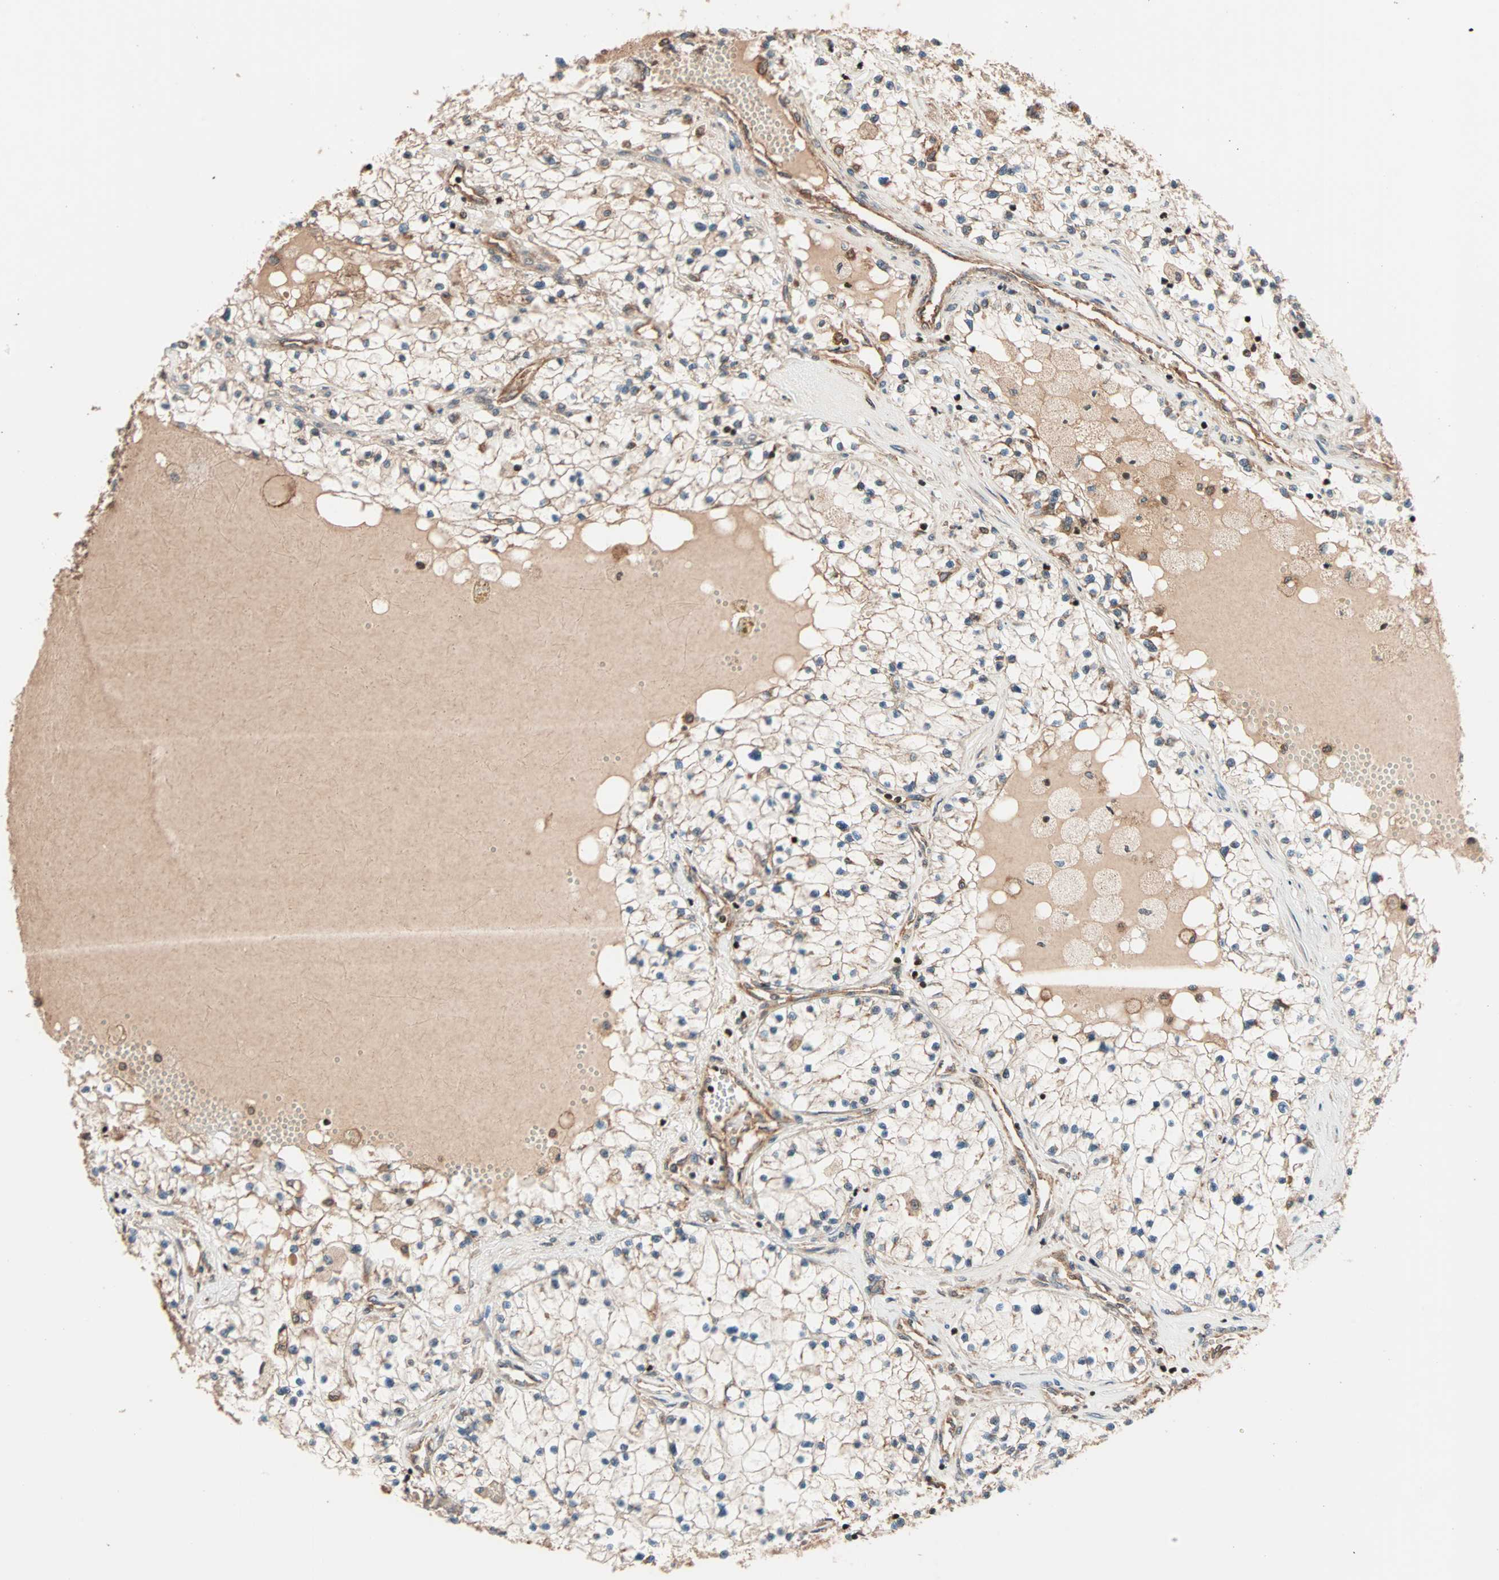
{"staining": {"intensity": "weak", "quantity": ">75%", "location": "cytoplasmic/membranous"}, "tissue": "renal cancer", "cell_type": "Tumor cells", "image_type": "cancer", "snomed": [{"axis": "morphology", "description": "Adenocarcinoma, NOS"}, {"axis": "topography", "description": "Kidney"}], "caption": "A brown stain labels weak cytoplasmic/membranous positivity of a protein in renal cancer (adenocarcinoma) tumor cells.", "gene": "HECW1", "patient": {"sex": "male", "age": 68}}